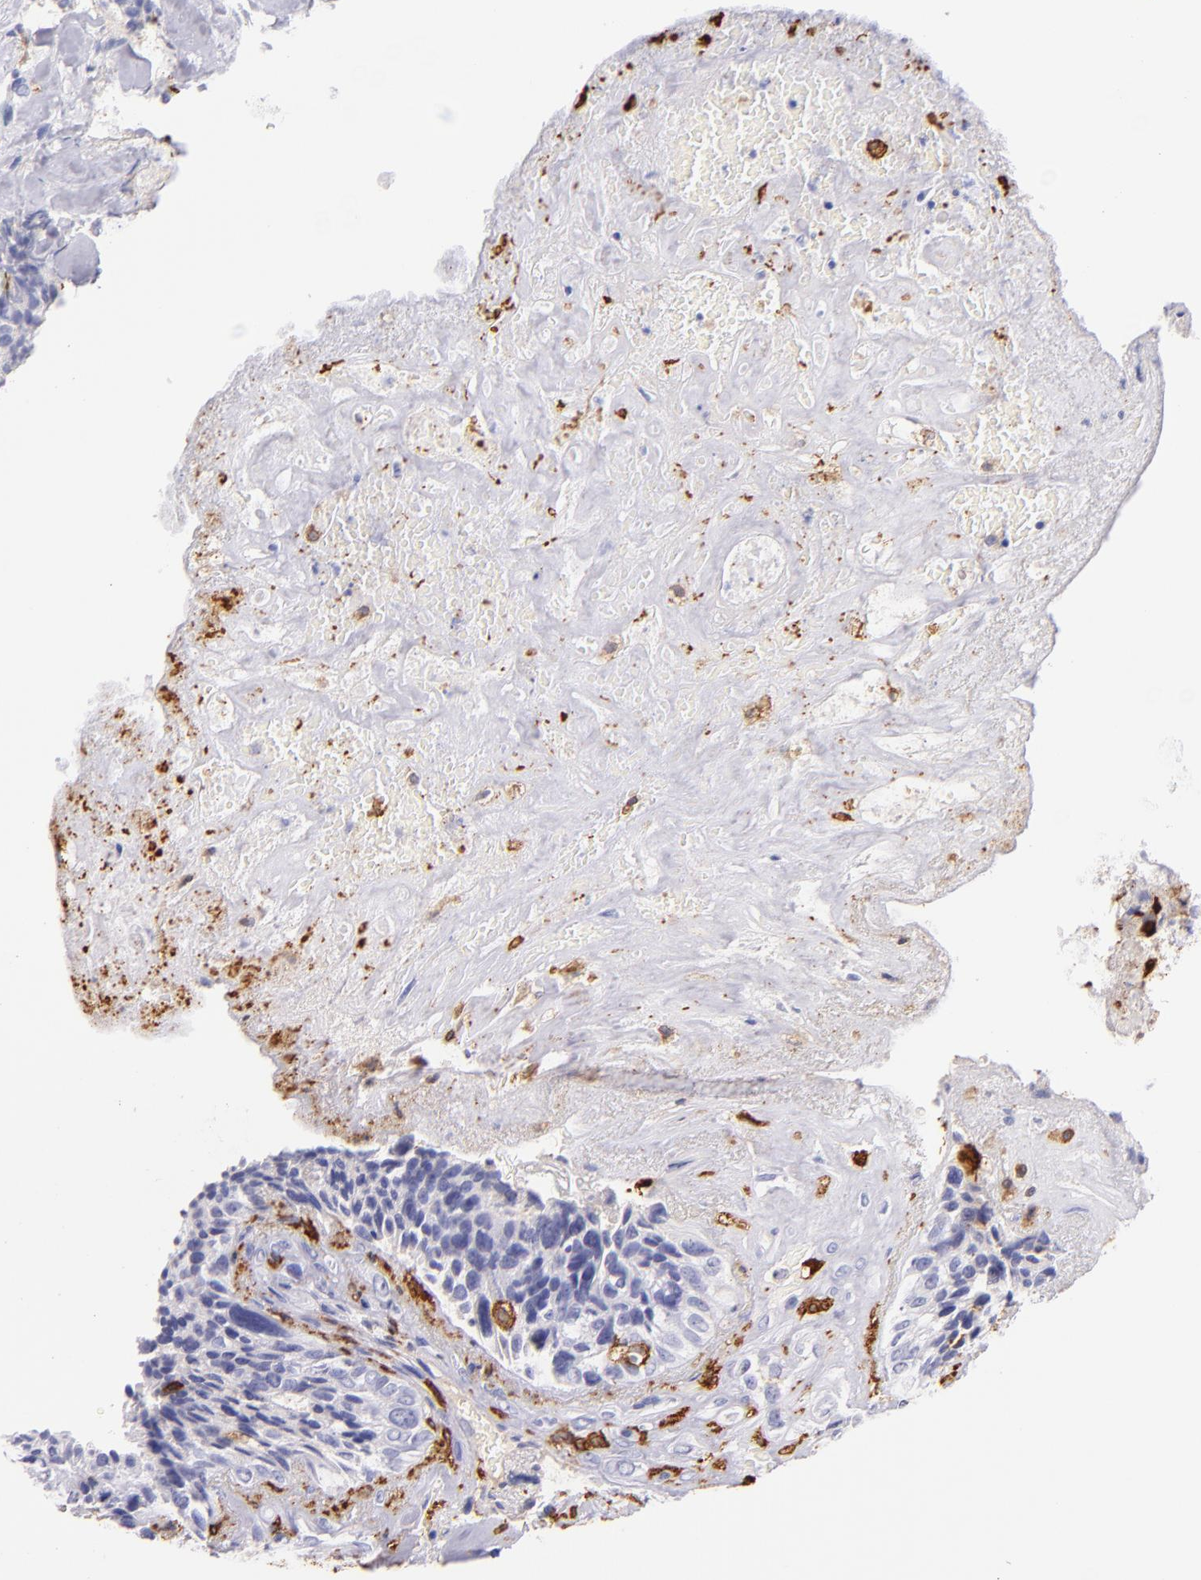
{"staining": {"intensity": "negative", "quantity": "none", "location": "none"}, "tissue": "breast cancer", "cell_type": "Tumor cells", "image_type": "cancer", "snomed": [{"axis": "morphology", "description": "Neoplasm, malignant, NOS"}, {"axis": "topography", "description": "Breast"}], "caption": "The image reveals no staining of tumor cells in breast cancer (malignant neoplasm).", "gene": "CD163", "patient": {"sex": "female", "age": 50}}